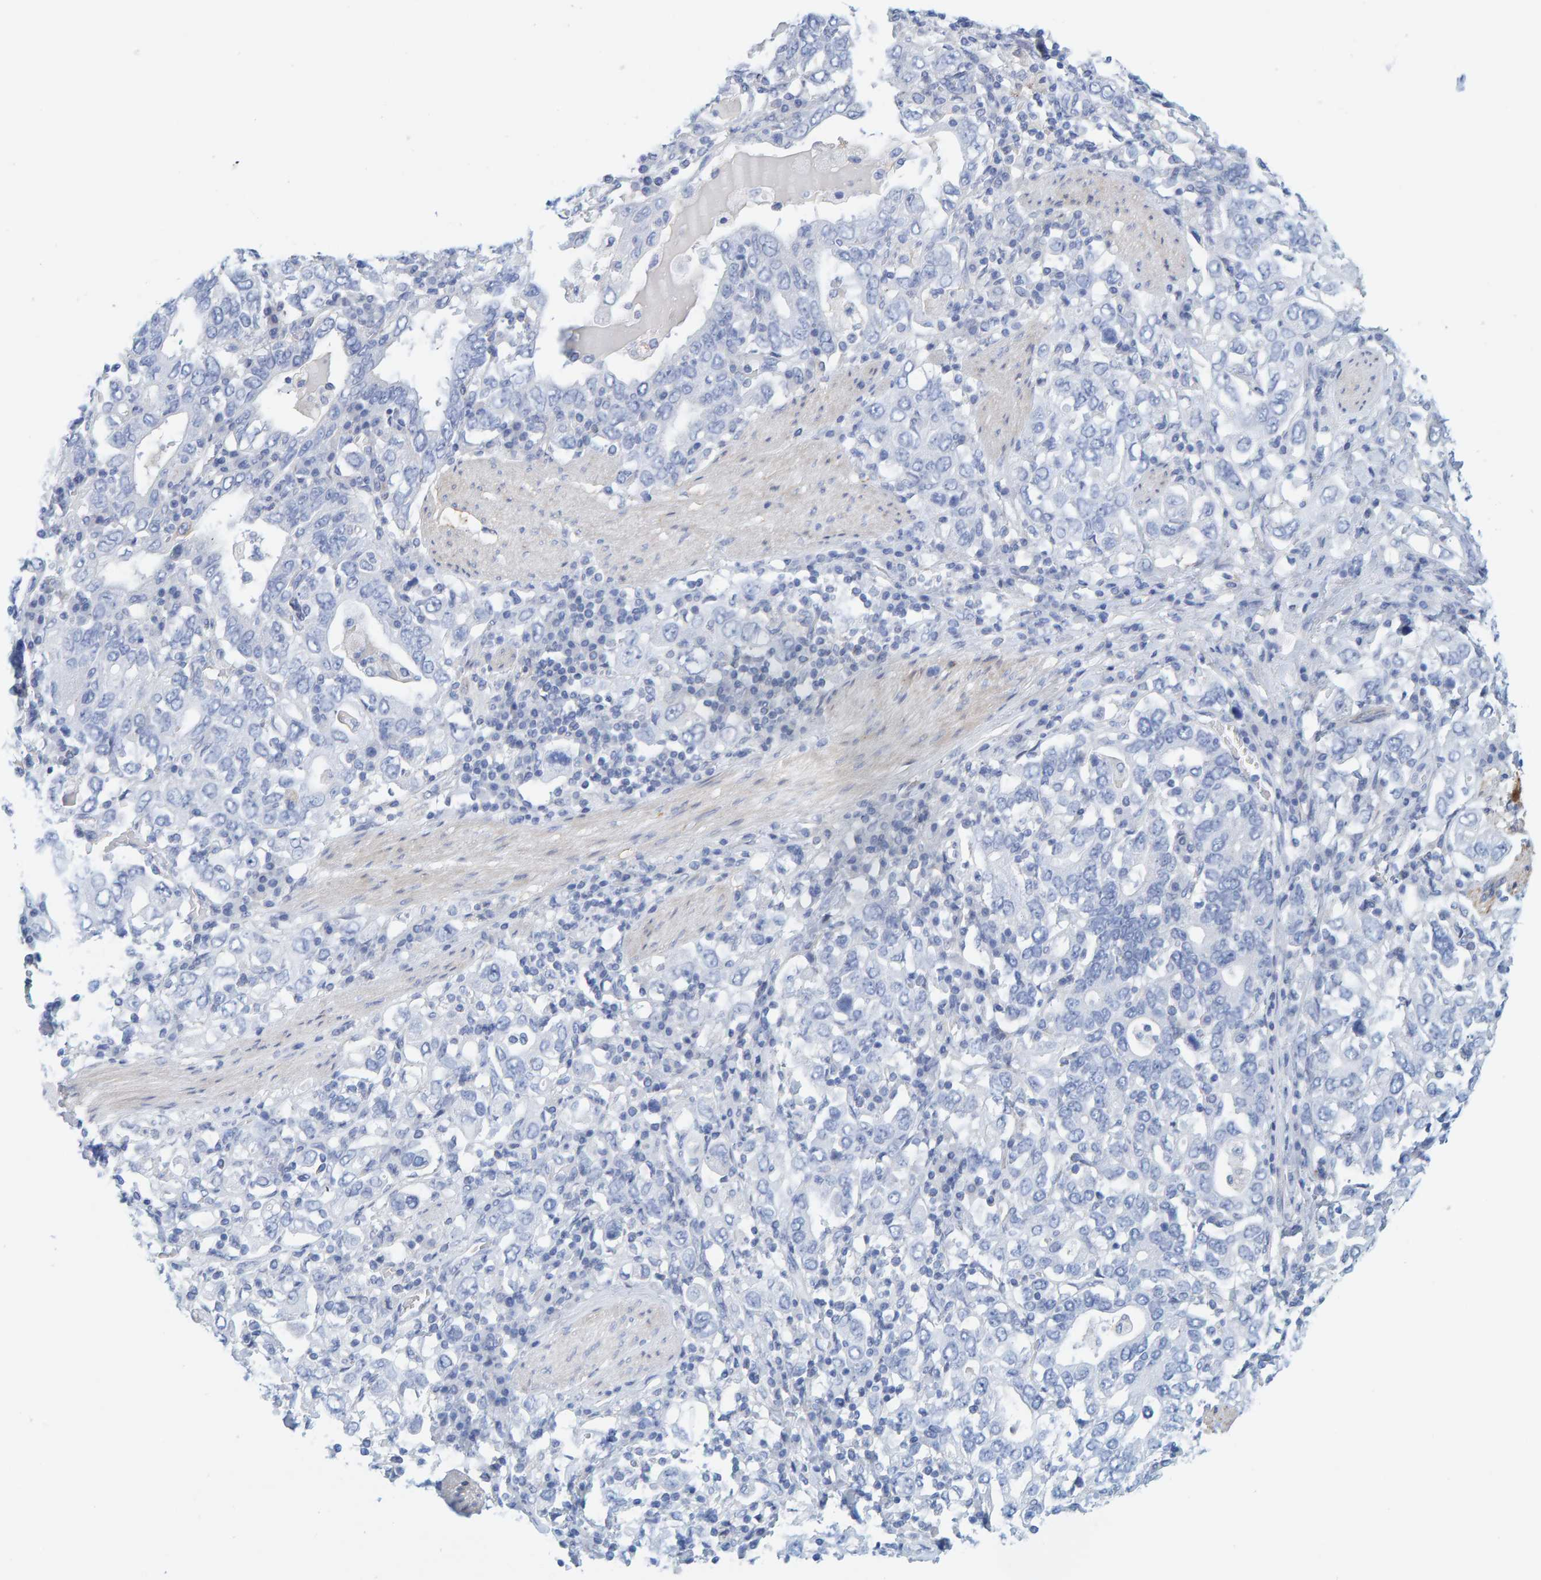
{"staining": {"intensity": "negative", "quantity": "none", "location": "none"}, "tissue": "stomach cancer", "cell_type": "Tumor cells", "image_type": "cancer", "snomed": [{"axis": "morphology", "description": "Adenocarcinoma, NOS"}, {"axis": "topography", "description": "Stomach, upper"}], "caption": "Immunohistochemical staining of stomach cancer (adenocarcinoma) exhibits no significant staining in tumor cells.", "gene": "KLHL11", "patient": {"sex": "male", "age": 62}}